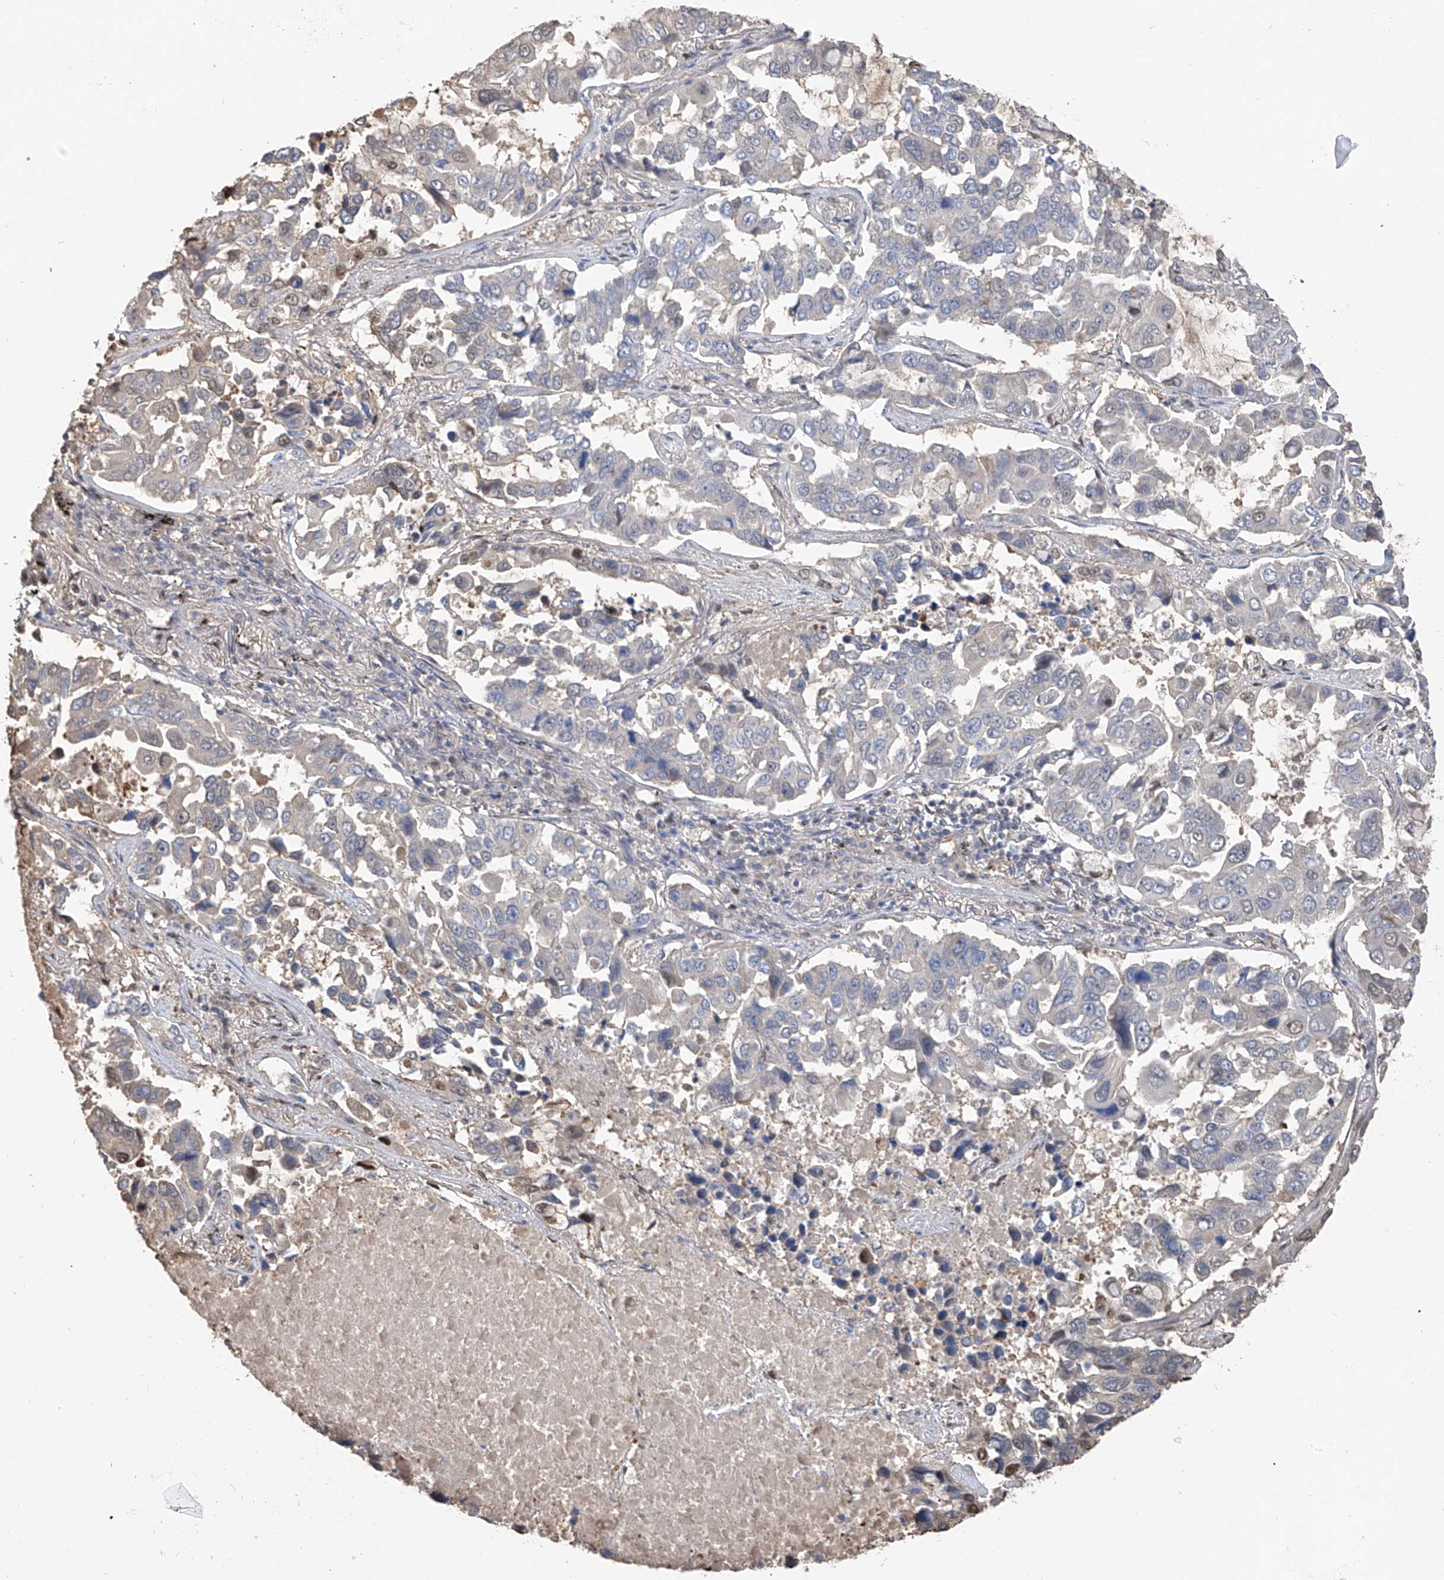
{"staining": {"intensity": "negative", "quantity": "none", "location": "none"}, "tissue": "lung cancer", "cell_type": "Tumor cells", "image_type": "cancer", "snomed": [{"axis": "morphology", "description": "Adenocarcinoma, NOS"}, {"axis": "topography", "description": "Lung"}], "caption": "An immunohistochemistry histopathology image of lung cancer is shown. There is no staining in tumor cells of lung cancer.", "gene": "PMM1", "patient": {"sex": "male", "age": 64}}